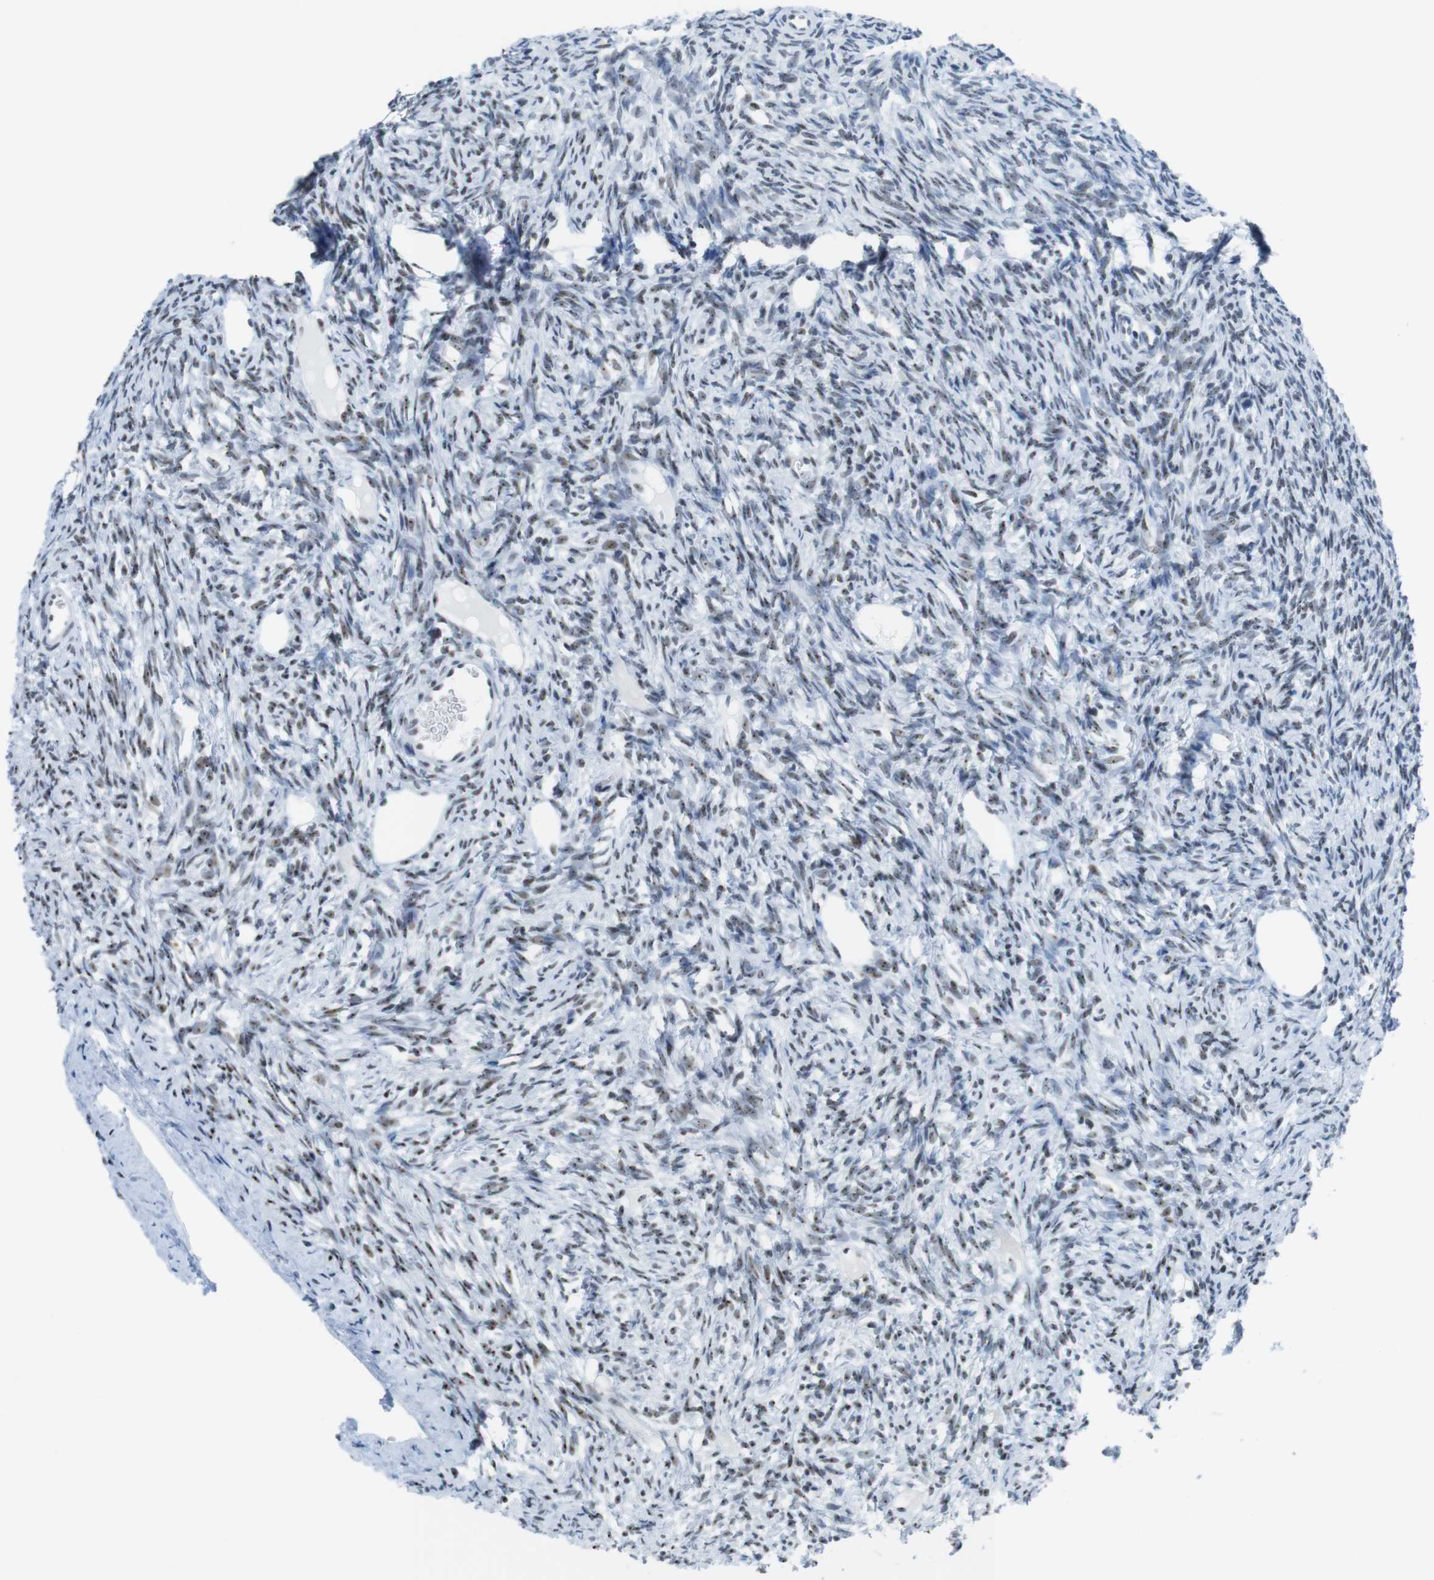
{"staining": {"intensity": "moderate", "quantity": ">75%", "location": "nuclear"}, "tissue": "ovary", "cell_type": "Follicle cells", "image_type": "normal", "snomed": [{"axis": "morphology", "description": "Normal tissue, NOS"}, {"axis": "topography", "description": "Ovary"}], "caption": "An IHC image of normal tissue is shown. Protein staining in brown highlights moderate nuclear positivity in ovary within follicle cells. (IHC, brightfield microscopy, high magnification).", "gene": "NIFK", "patient": {"sex": "female", "age": 33}}